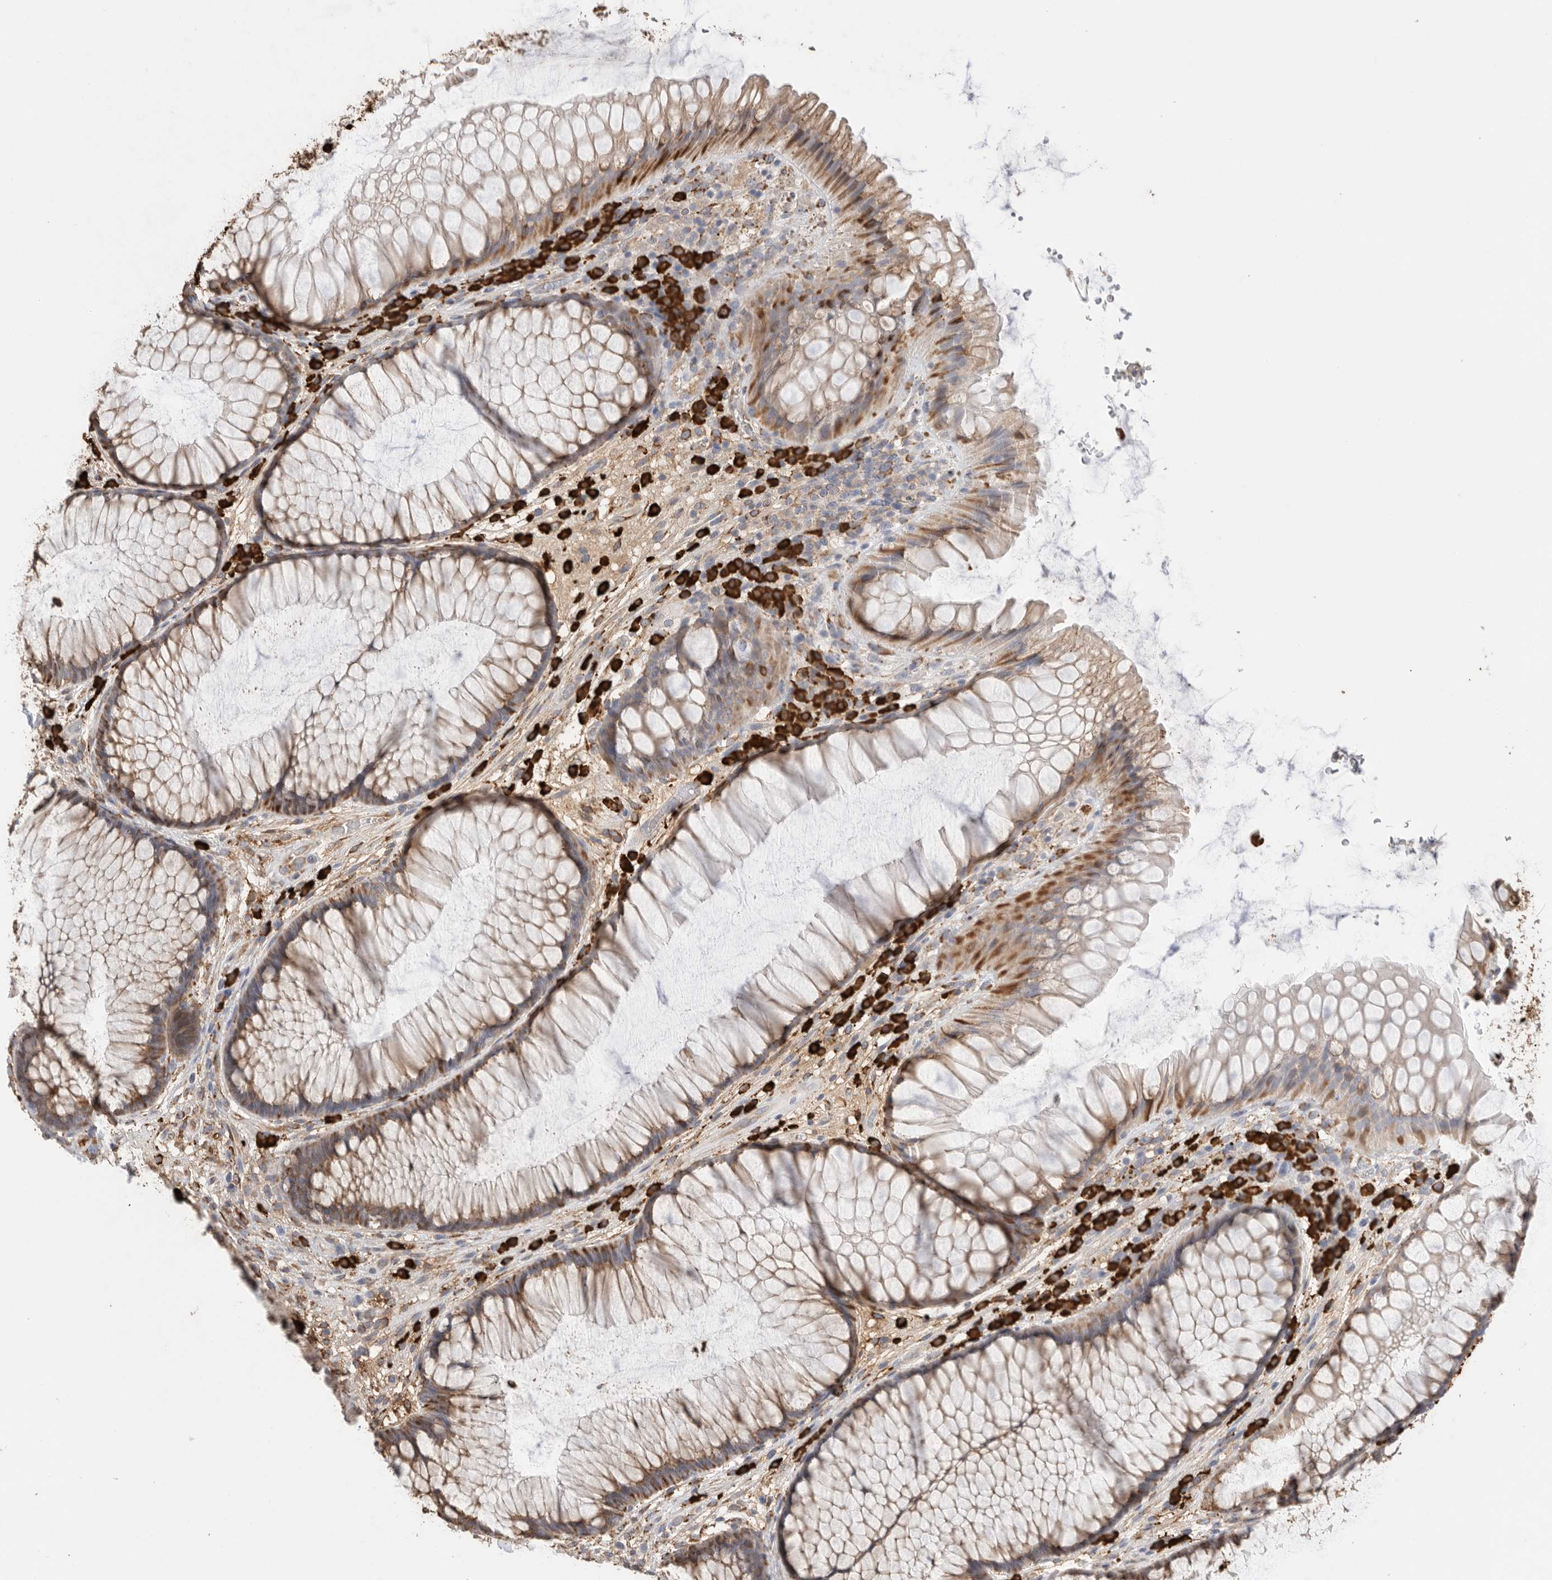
{"staining": {"intensity": "moderate", "quantity": "25%-75%", "location": "cytoplasmic/membranous"}, "tissue": "rectum", "cell_type": "Glandular cells", "image_type": "normal", "snomed": [{"axis": "morphology", "description": "Normal tissue, NOS"}, {"axis": "topography", "description": "Rectum"}], "caption": "Moderate cytoplasmic/membranous staining for a protein is seen in approximately 25%-75% of glandular cells of benign rectum using immunohistochemistry.", "gene": "BLOC1S5", "patient": {"sex": "male", "age": 51}}